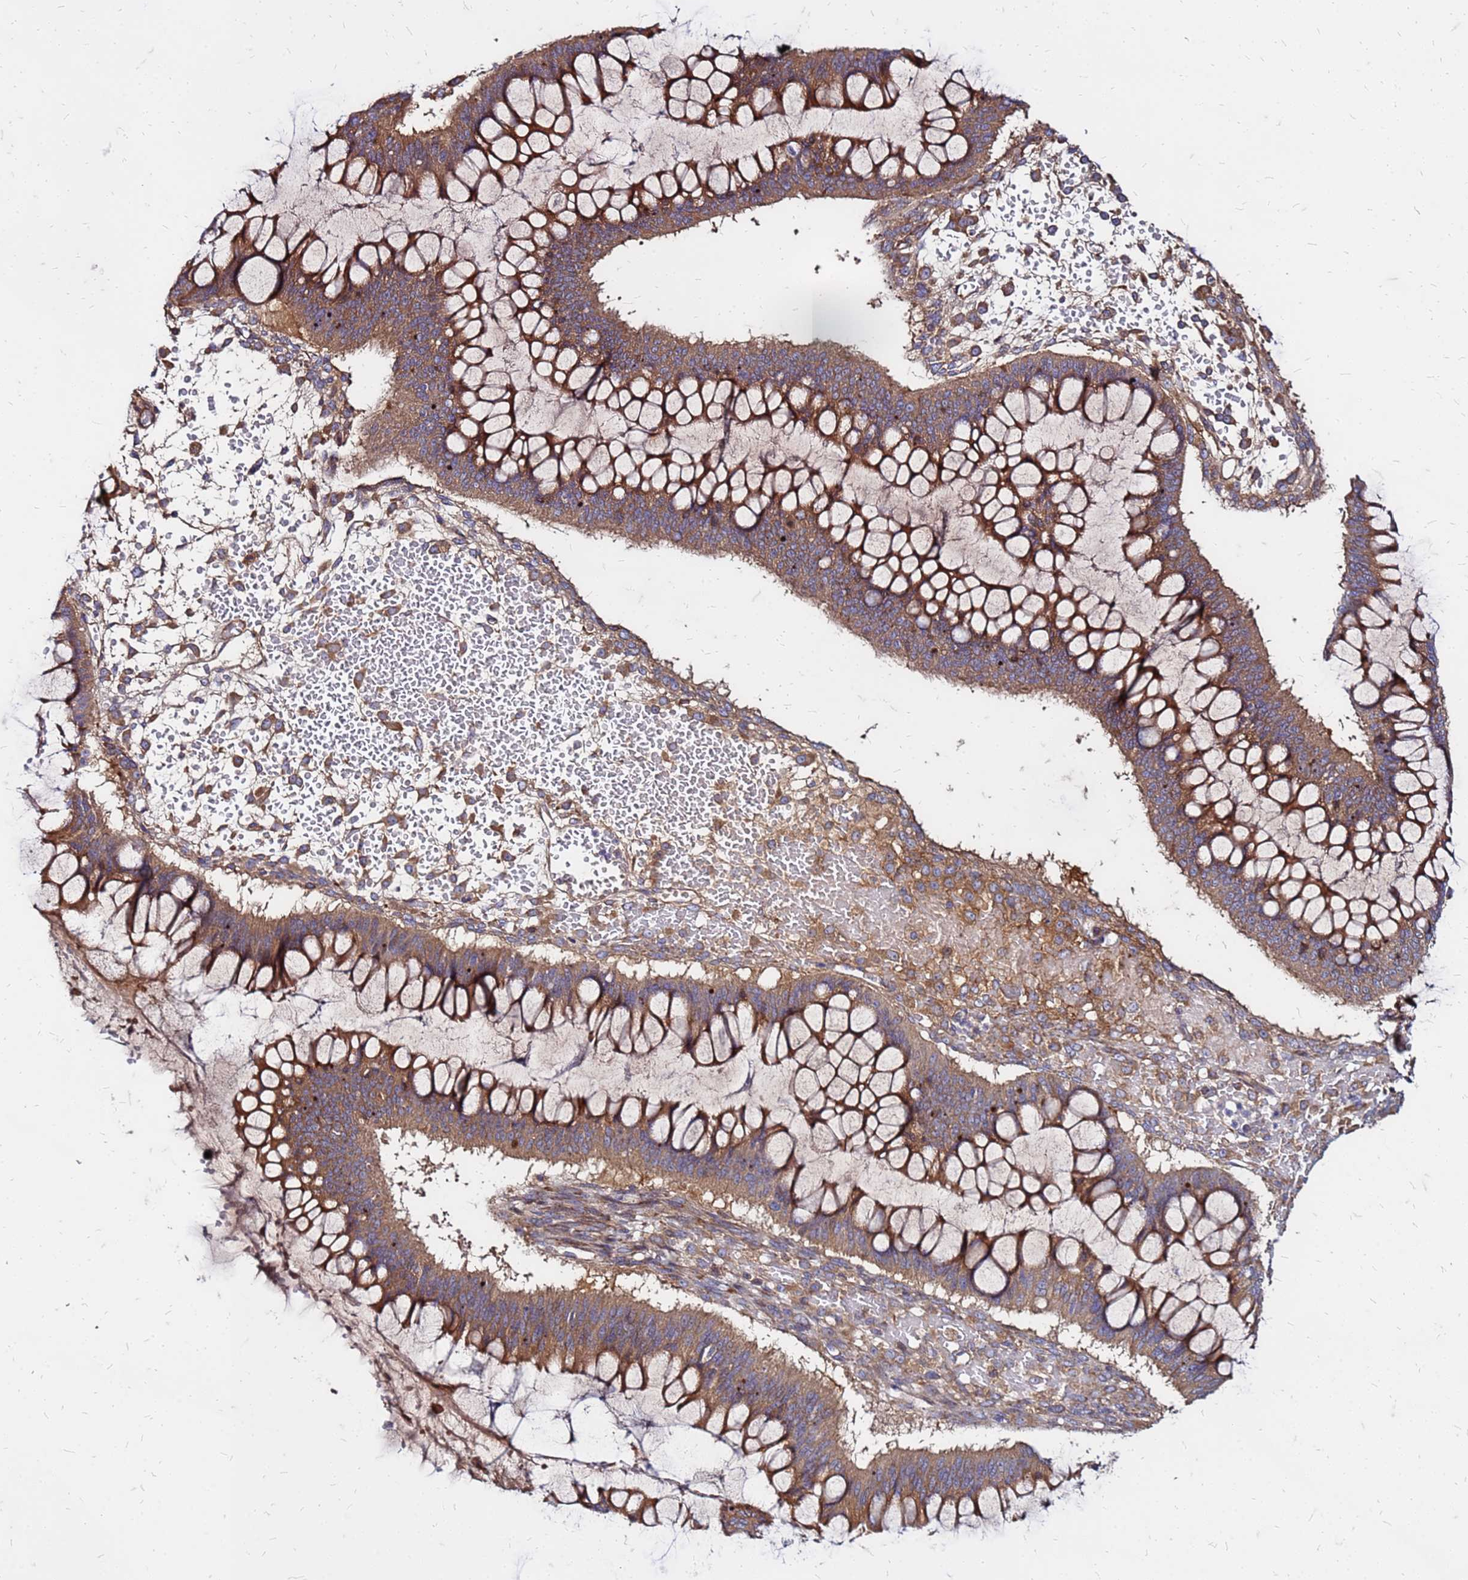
{"staining": {"intensity": "moderate", "quantity": ">75%", "location": "cytoplasmic/membranous"}, "tissue": "ovarian cancer", "cell_type": "Tumor cells", "image_type": "cancer", "snomed": [{"axis": "morphology", "description": "Cystadenocarcinoma, mucinous, NOS"}, {"axis": "topography", "description": "Ovary"}], "caption": "DAB immunohistochemical staining of ovarian cancer exhibits moderate cytoplasmic/membranous protein expression in approximately >75% of tumor cells.", "gene": "VMO1", "patient": {"sex": "female", "age": 73}}